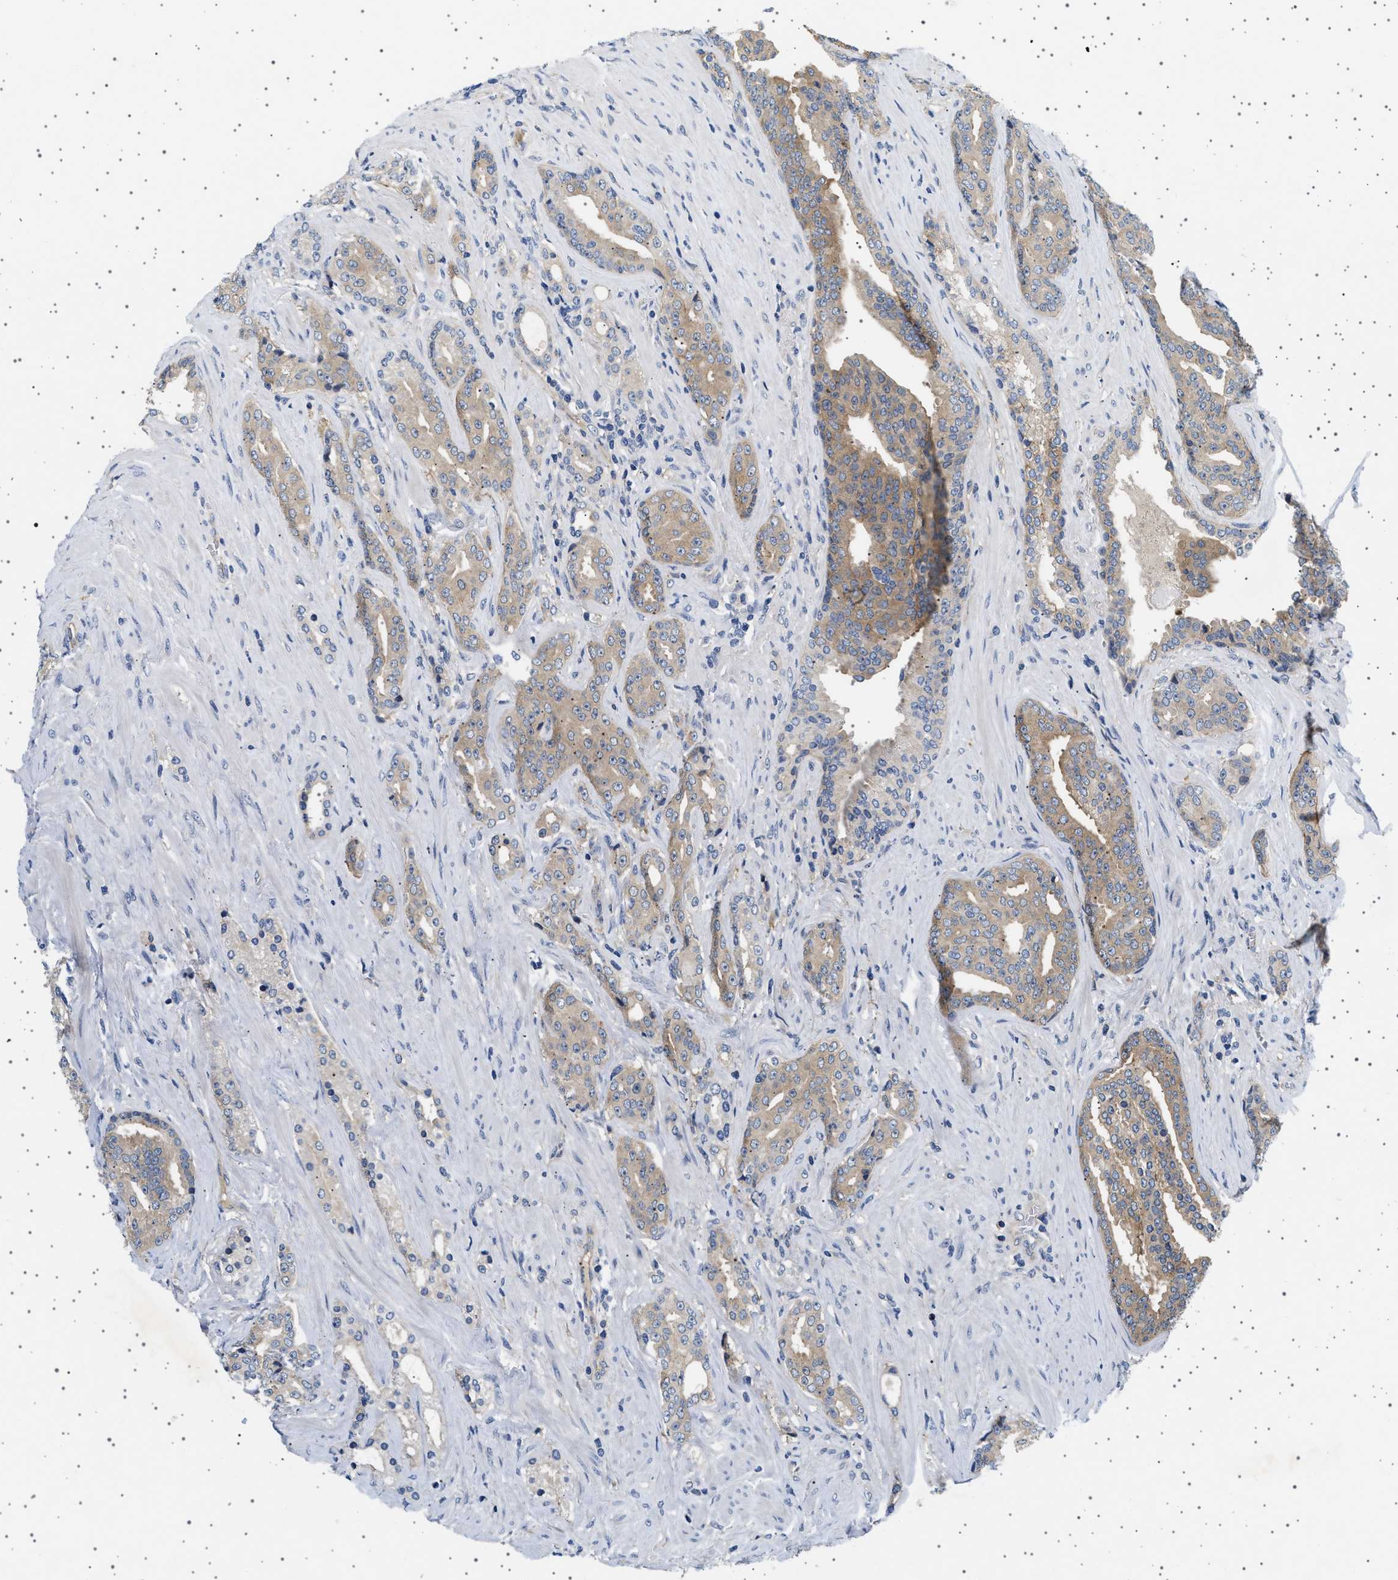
{"staining": {"intensity": "moderate", "quantity": ">75%", "location": "cytoplasmic/membranous"}, "tissue": "prostate cancer", "cell_type": "Tumor cells", "image_type": "cancer", "snomed": [{"axis": "morphology", "description": "Adenocarcinoma, High grade"}, {"axis": "topography", "description": "Prostate"}], "caption": "This is an image of immunohistochemistry staining of prostate cancer (high-grade adenocarcinoma), which shows moderate staining in the cytoplasmic/membranous of tumor cells.", "gene": "PLPP6", "patient": {"sex": "male", "age": 71}}